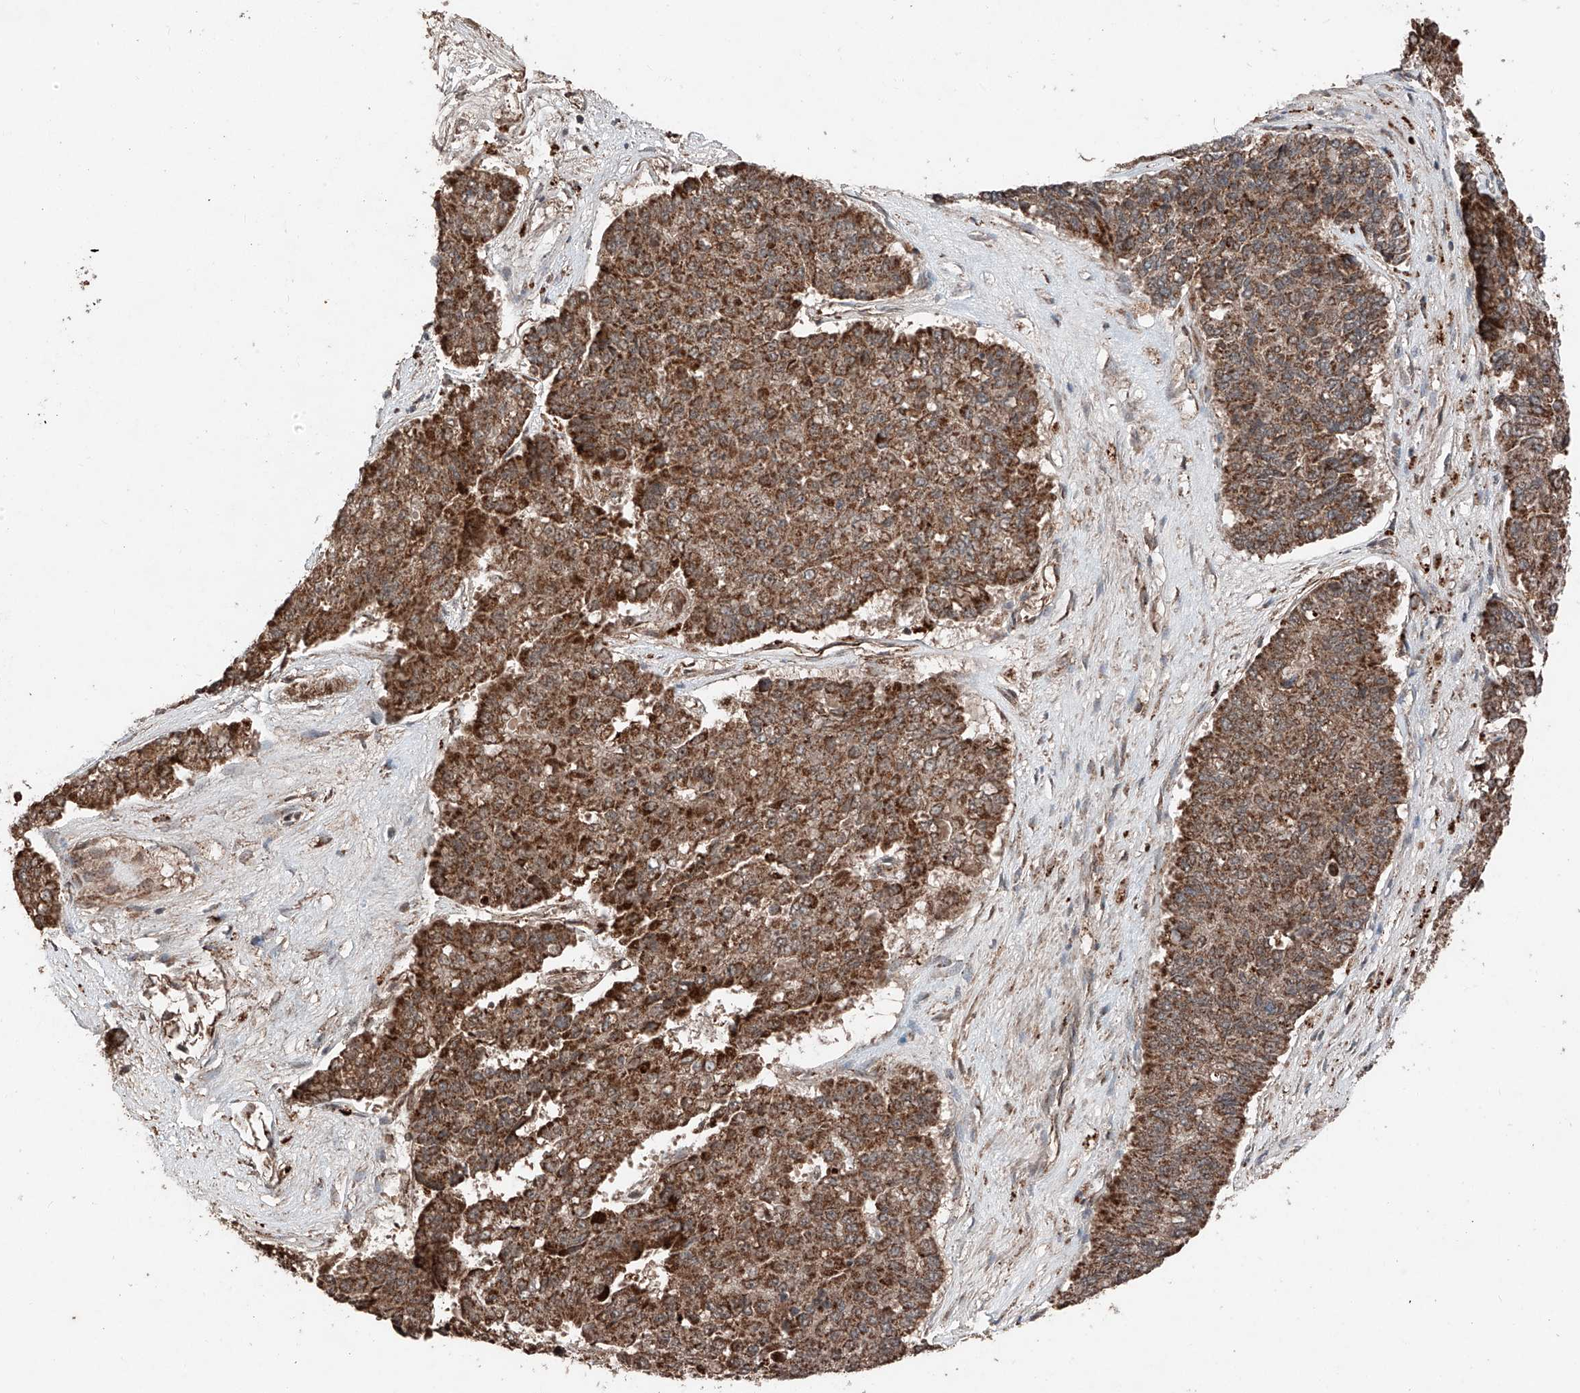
{"staining": {"intensity": "strong", "quantity": ">75%", "location": "cytoplasmic/membranous"}, "tissue": "pancreatic cancer", "cell_type": "Tumor cells", "image_type": "cancer", "snomed": [{"axis": "morphology", "description": "Adenocarcinoma, NOS"}, {"axis": "topography", "description": "Pancreas"}], "caption": "The immunohistochemical stain shows strong cytoplasmic/membranous positivity in tumor cells of adenocarcinoma (pancreatic) tissue.", "gene": "ZSCAN29", "patient": {"sex": "male", "age": 50}}